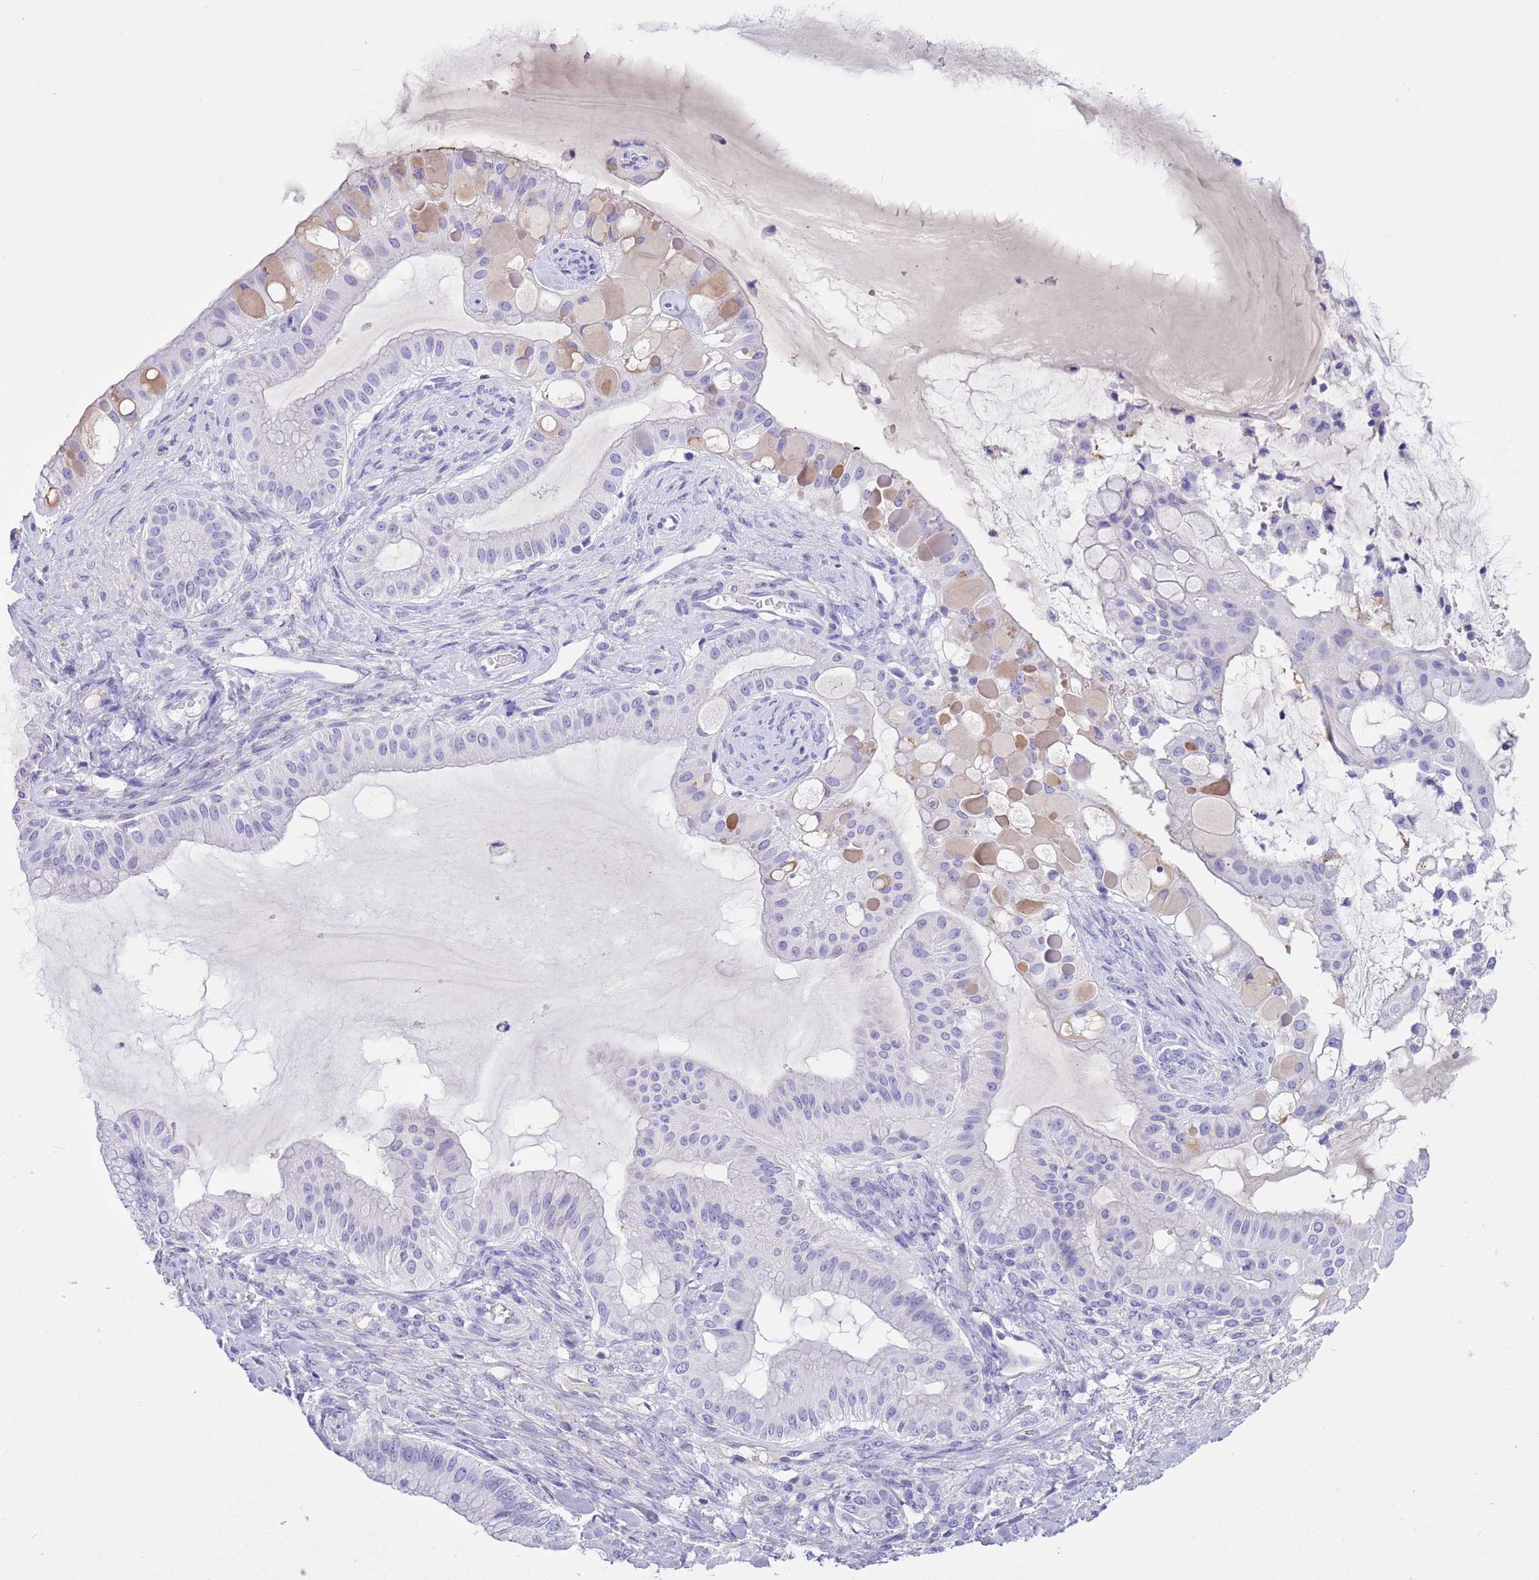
{"staining": {"intensity": "negative", "quantity": "none", "location": "none"}, "tissue": "ovarian cancer", "cell_type": "Tumor cells", "image_type": "cancer", "snomed": [{"axis": "morphology", "description": "Cystadenocarcinoma, mucinous, NOS"}, {"axis": "topography", "description": "Ovary"}], "caption": "IHC histopathology image of ovarian mucinous cystadenocarcinoma stained for a protein (brown), which demonstrates no staining in tumor cells. The staining was performed using DAB to visualize the protein expression in brown, while the nuclei were stained in blue with hematoxylin (Magnification: 20x).", "gene": "TBC1D10B", "patient": {"sex": "female", "age": 61}}